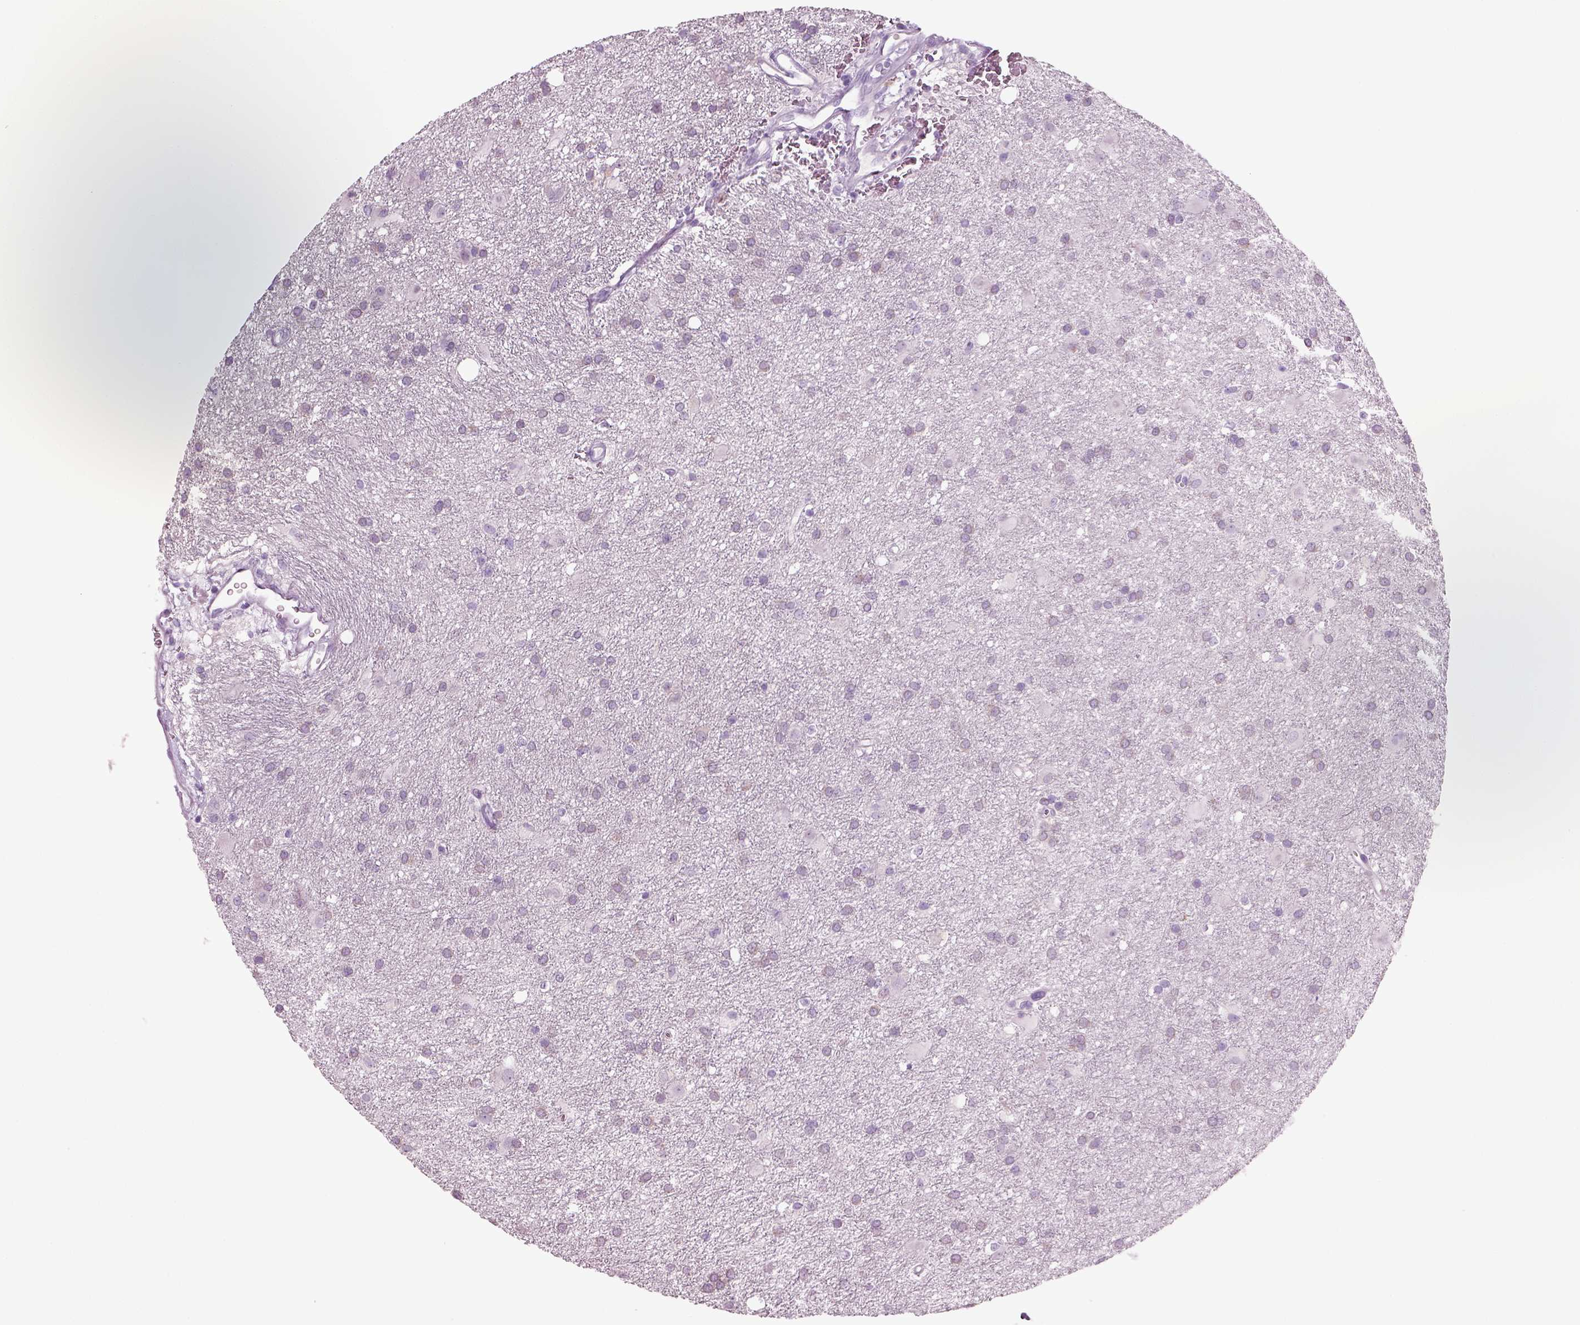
{"staining": {"intensity": "negative", "quantity": "none", "location": "none"}, "tissue": "glioma", "cell_type": "Tumor cells", "image_type": "cancer", "snomed": [{"axis": "morphology", "description": "Glioma, malignant, Low grade"}, {"axis": "topography", "description": "Brain"}], "caption": "Immunohistochemical staining of low-grade glioma (malignant) shows no significant positivity in tumor cells.", "gene": "CRABP1", "patient": {"sex": "male", "age": 58}}